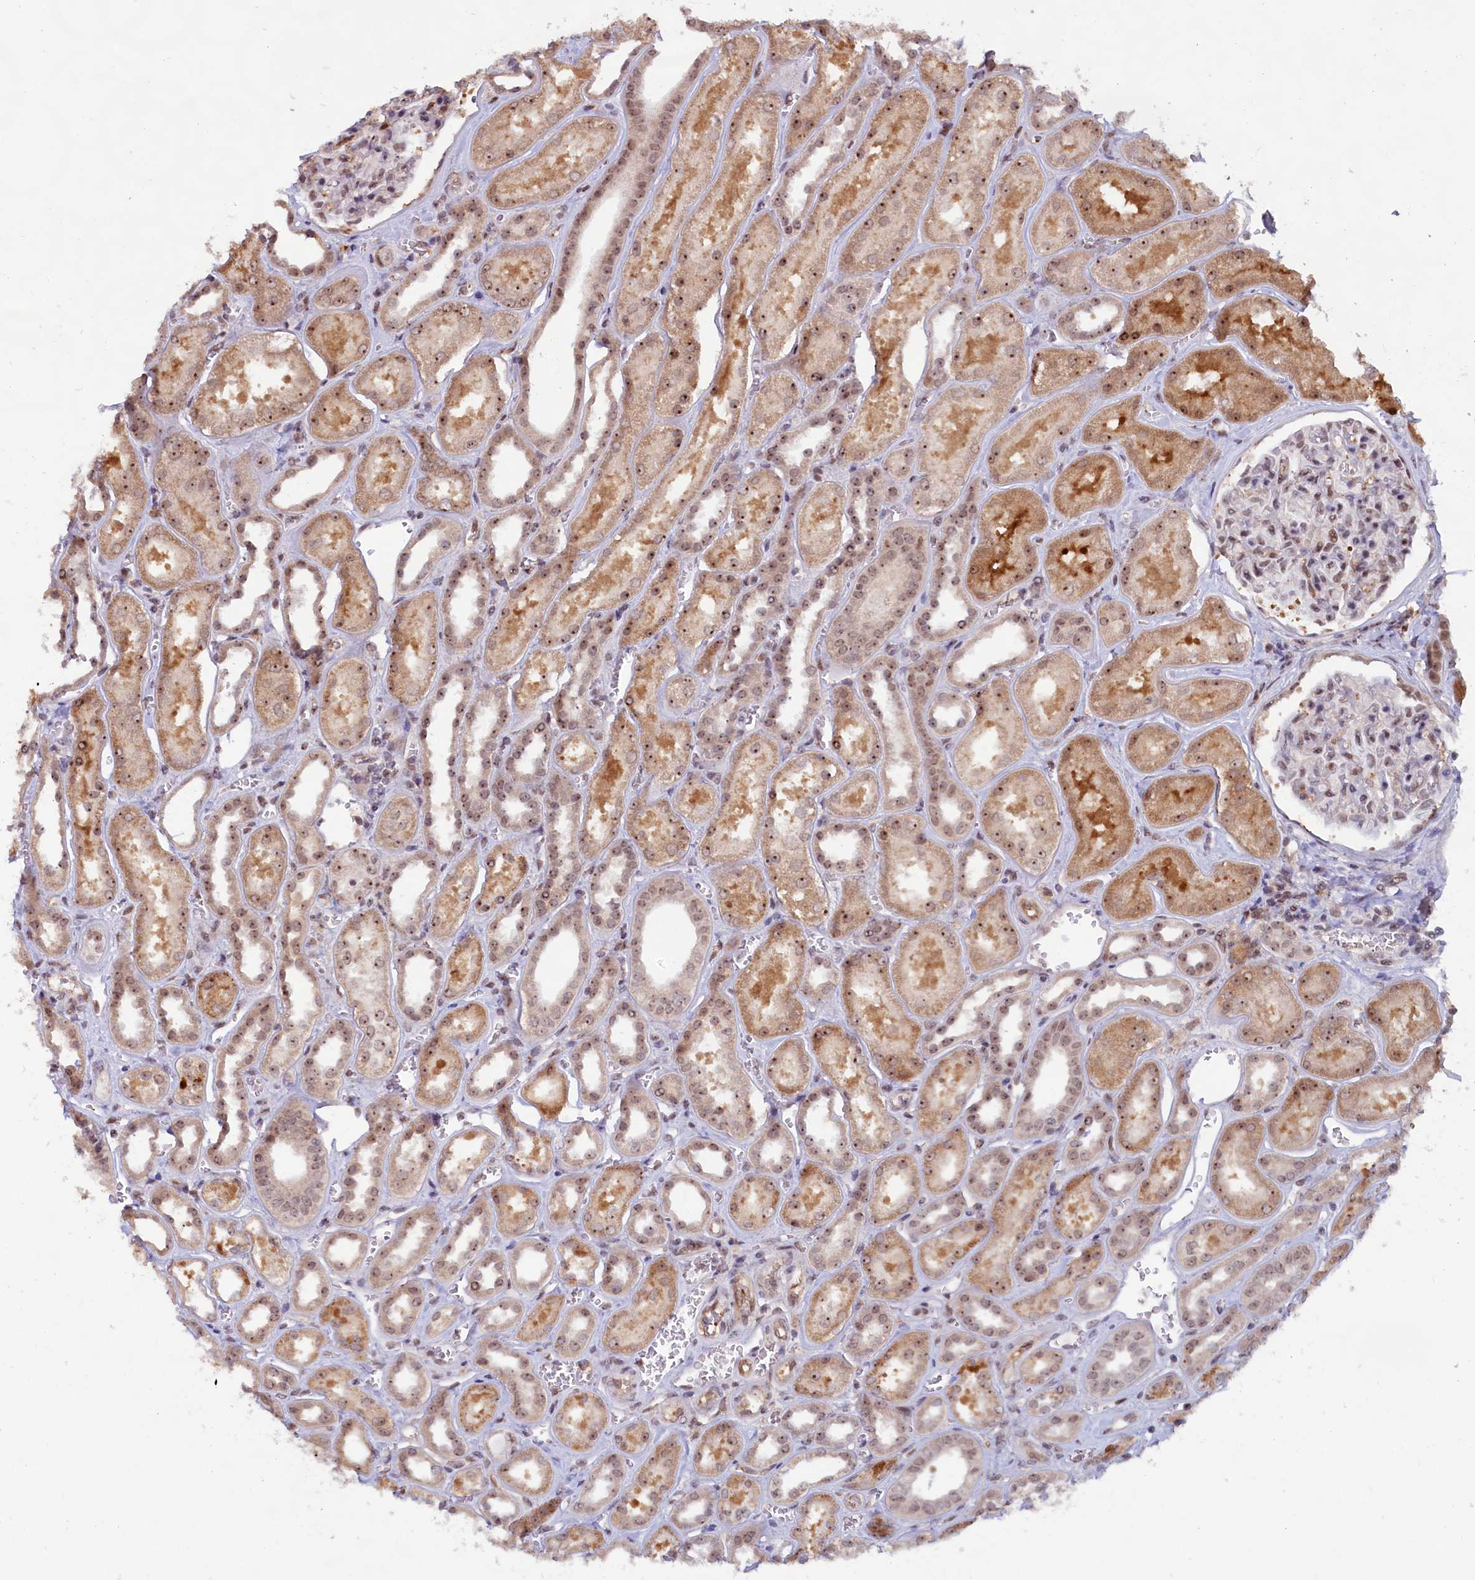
{"staining": {"intensity": "moderate", "quantity": "25%-75%", "location": "nuclear"}, "tissue": "kidney", "cell_type": "Cells in glomeruli", "image_type": "normal", "snomed": [{"axis": "morphology", "description": "Normal tissue, NOS"}, {"axis": "morphology", "description": "Adenocarcinoma, NOS"}, {"axis": "topography", "description": "Kidney"}], "caption": "About 25%-75% of cells in glomeruli in benign human kidney show moderate nuclear protein positivity as visualized by brown immunohistochemical staining.", "gene": "C1D", "patient": {"sex": "female", "age": 68}}